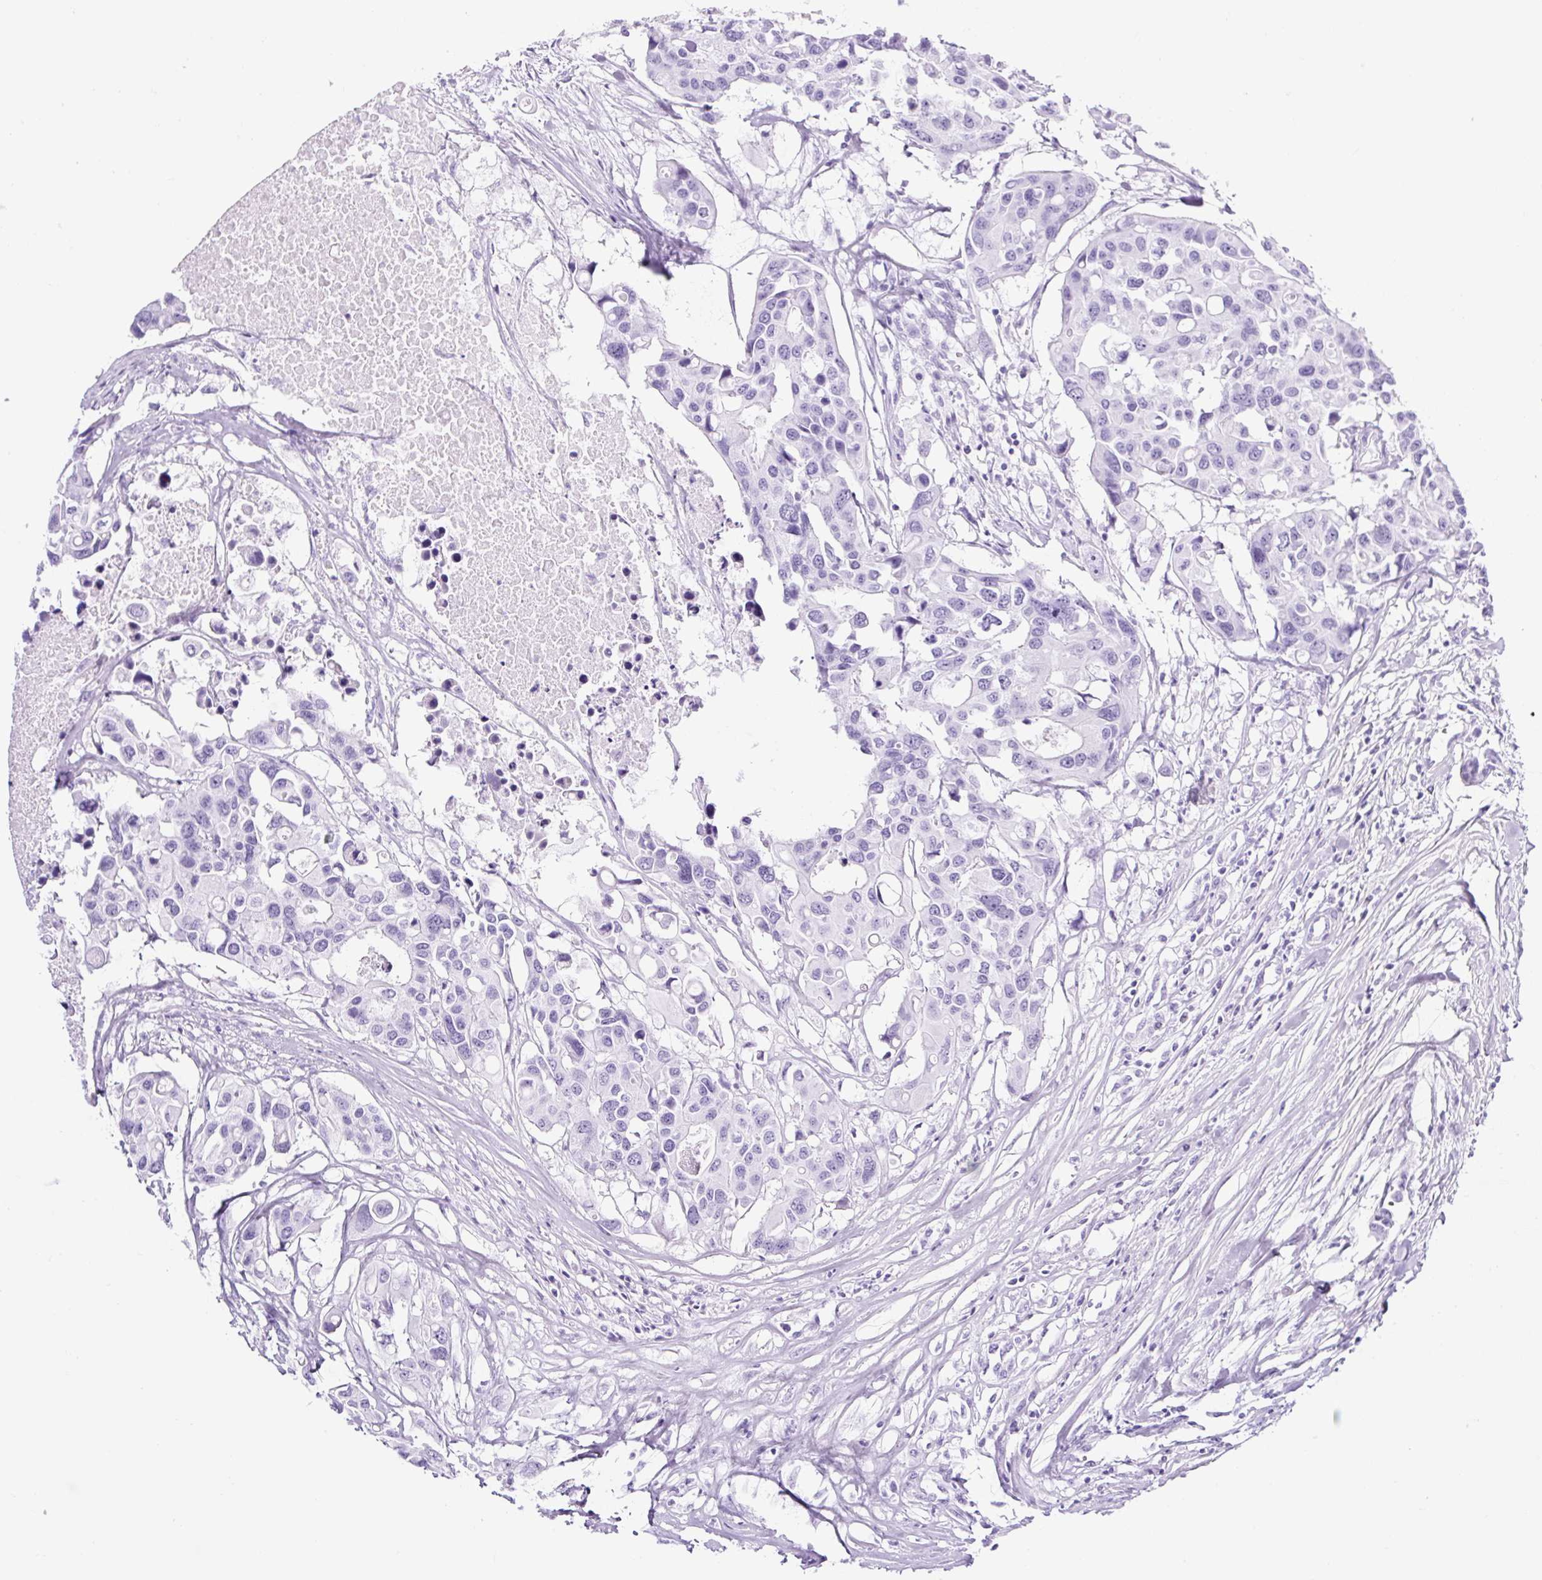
{"staining": {"intensity": "negative", "quantity": "none", "location": "none"}, "tissue": "colorectal cancer", "cell_type": "Tumor cells", "image_type": "cancer", "snomed": [{"axis": "morphology", "description": "Adenocarcinoma, NOS"}, {"axis": "topography", "description": "Colon"}], "caption": "Tumor cells show no significant expression in colorectal cancer.", "gene": "TMEM200B", "patient": {"sex": "male", "age": 77}}